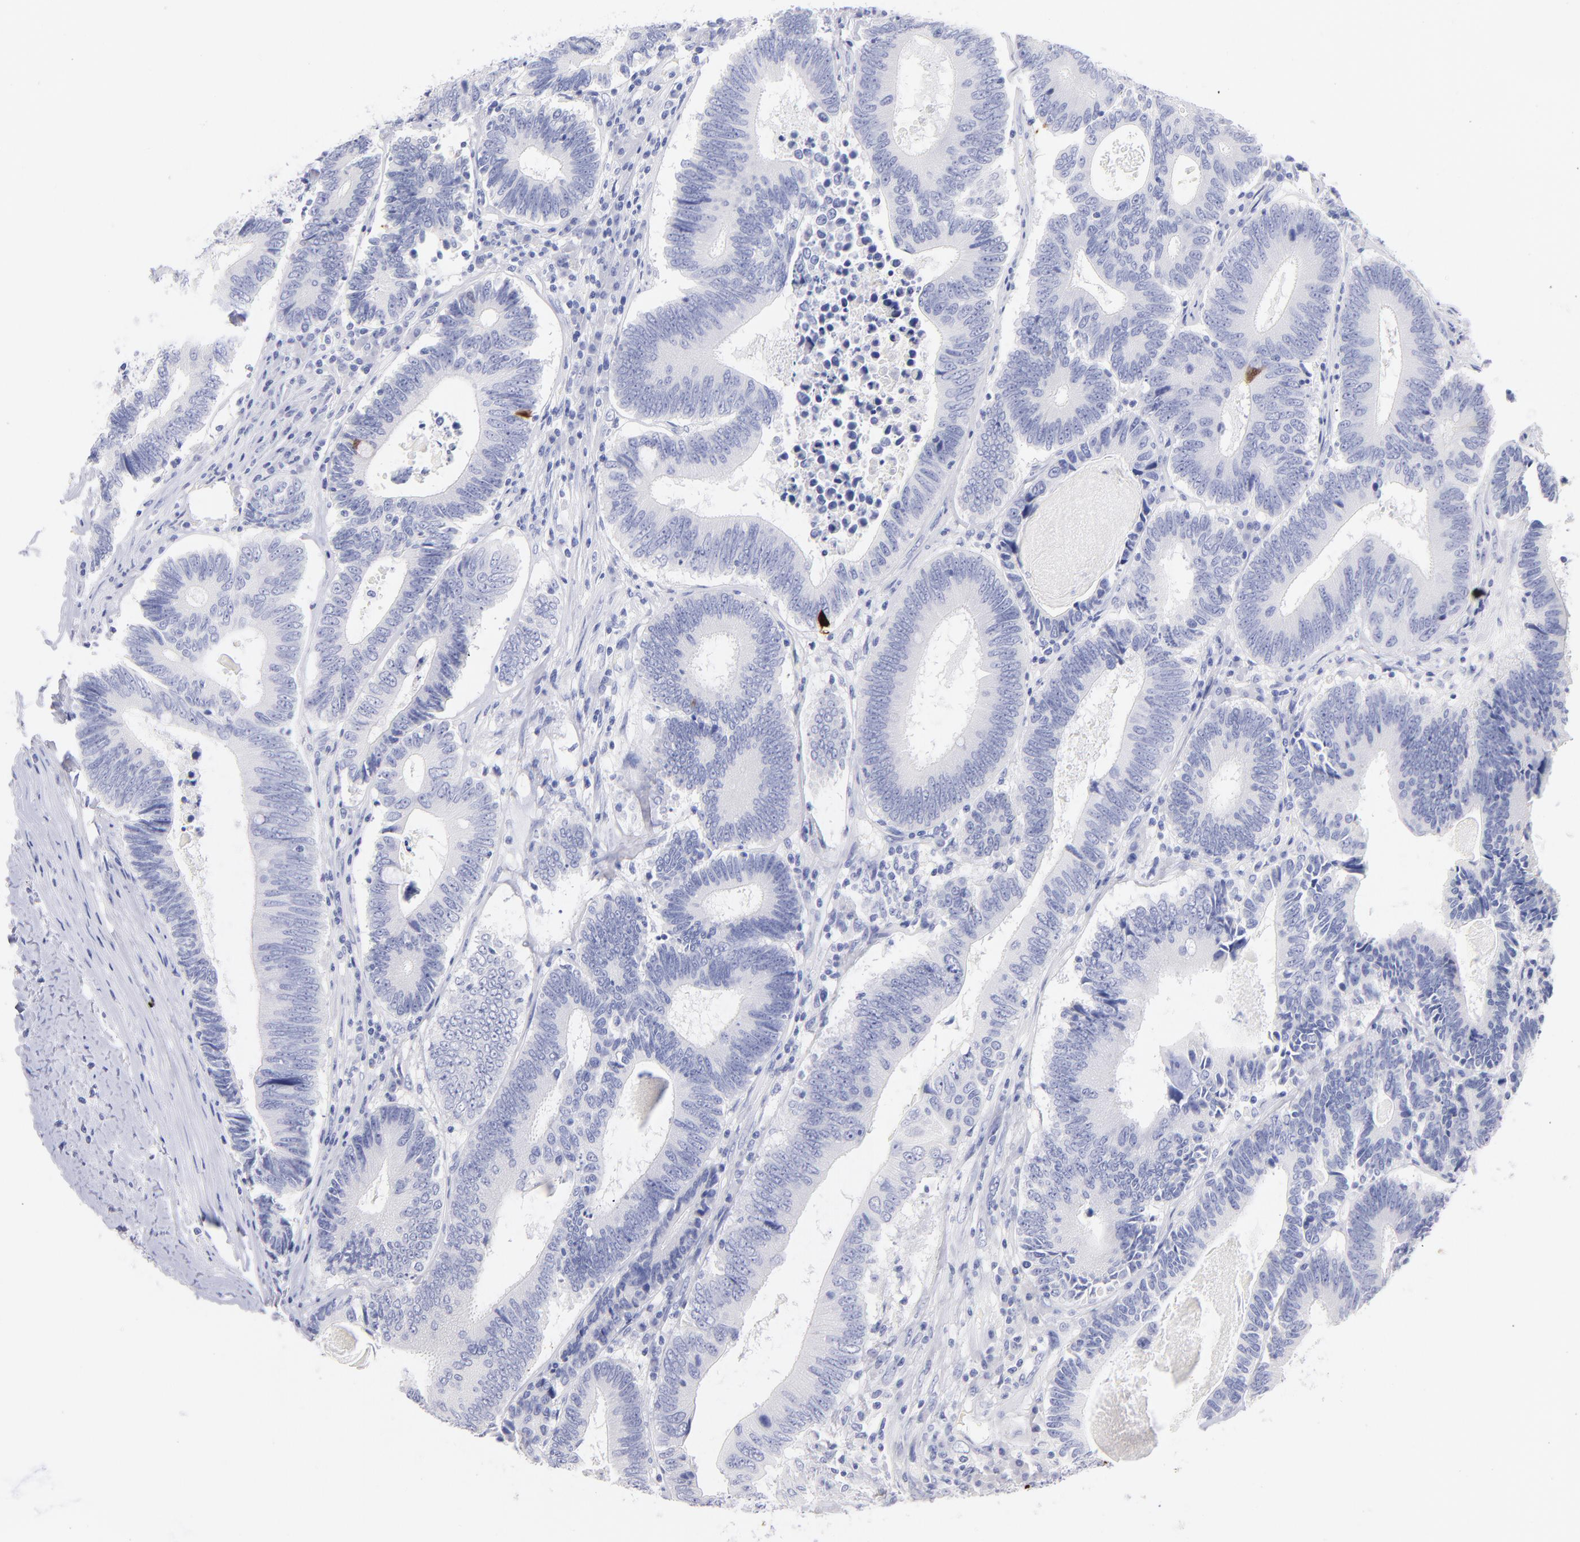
{"staining": {"intensity": "strong", "quantity": "<25%", "location": "cytoplasmic/membranous"}, "tissue": "colorectal cancer", "cell_type": "Tumor cells", "image_type": "cancer", "snomed": [{"axis": "morphology", "description": "Adenocarcinoma, NOS"}, {"axis": "topography", "description": "Colon"}], "caption": "Colorectal adenocarcinoma was stained to show a protein in brown. There is medium levels of strong cytoplasmic/membranous staining in approximately <25% of tumor cells.", "gene": "SCGN", "patient": {"sex": "female", "age": 78}}